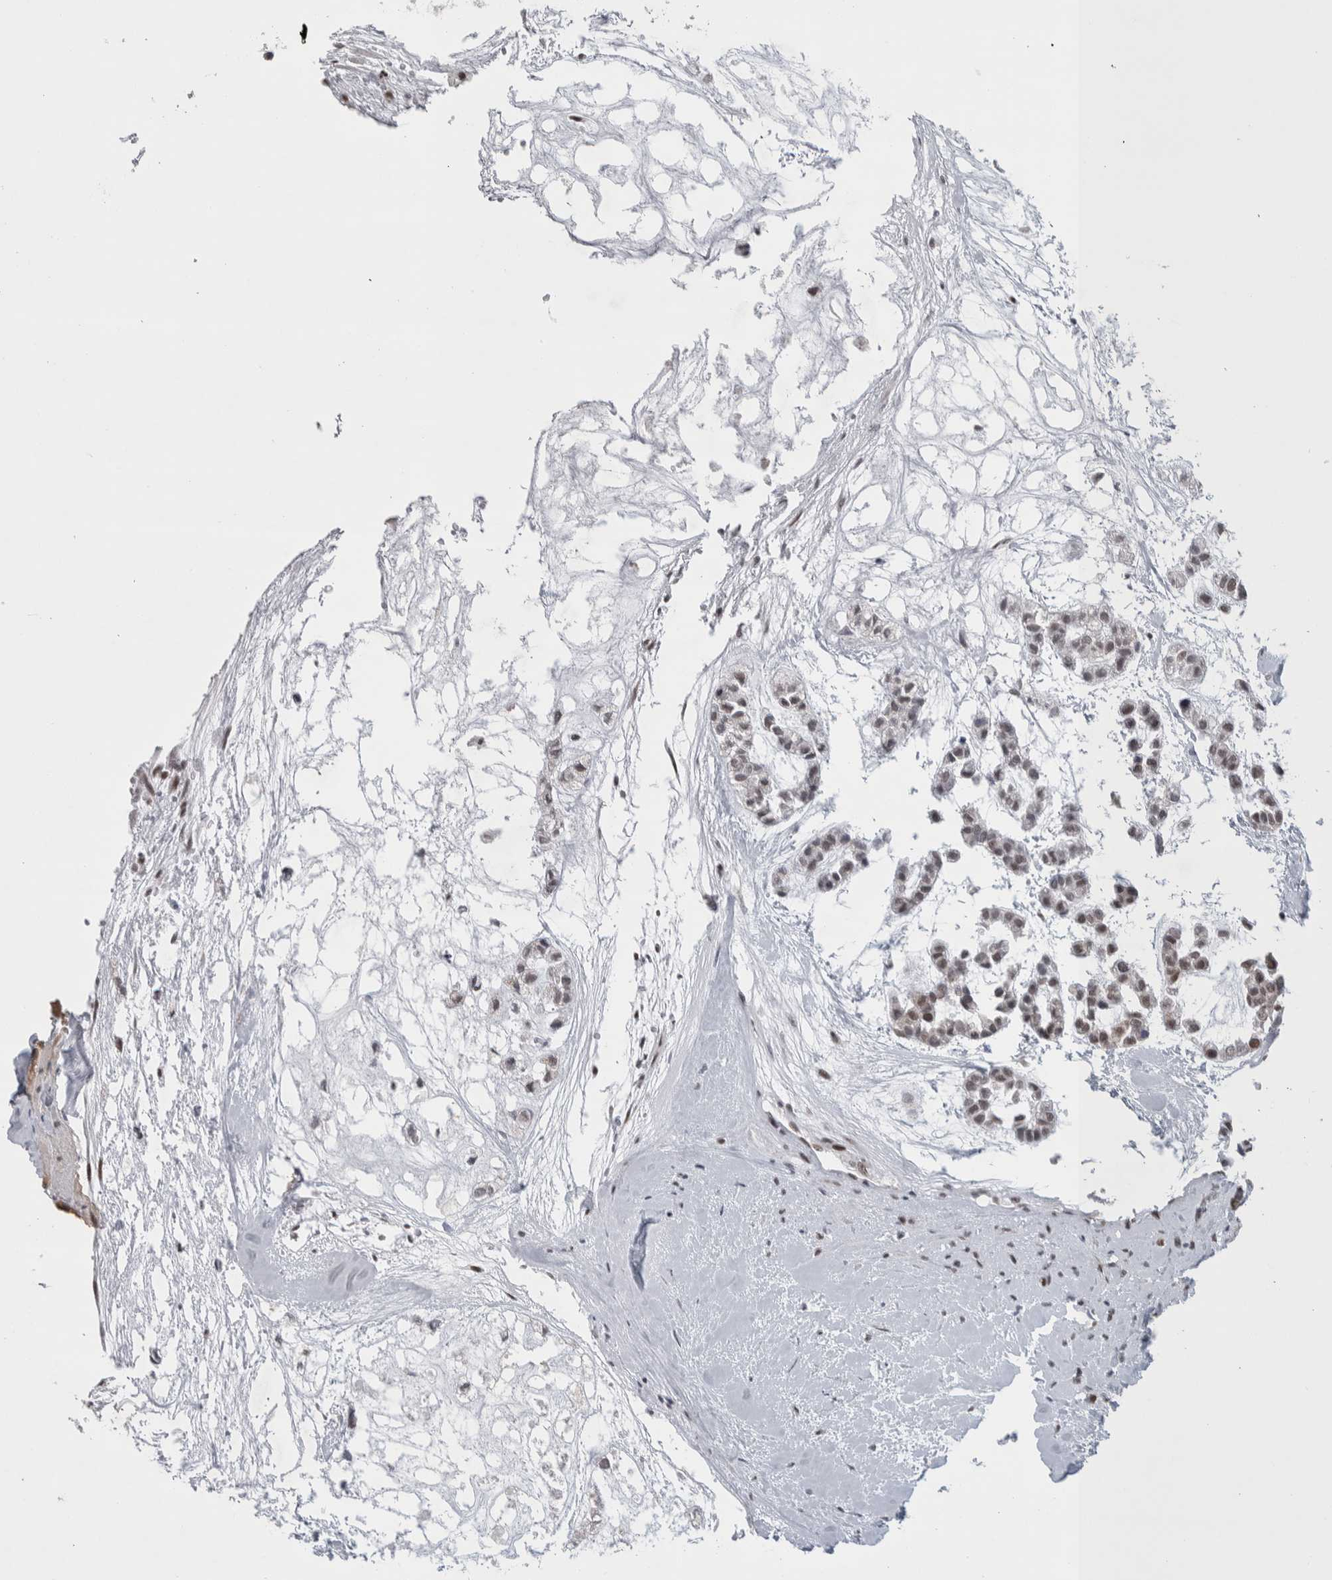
{"staining": {"intensity": "moderate", "quantity": ">75%", "location": "nuclear"}, "tissue": "head and neck cancer", "cell_type": "Tumor cells", "image_type": "cancer", "snomed": [{"axis": "morphology", "description": "Adenocarcinoma, NOS"}, {"axis": "morphology", "description": "Adenoma, NOS"}, {"axis": "topography", "description": "Head-Neck"}], "caption": "DAB (3,3'-diaminobenzidine) immunohistochemical staining of head and neck cancer (adenoma) reveals moderate nuclear protein positivity in about >75% of tumor cells.", "gene": "HEXIM2", "patient": {"sex": "female", "age": 55}}